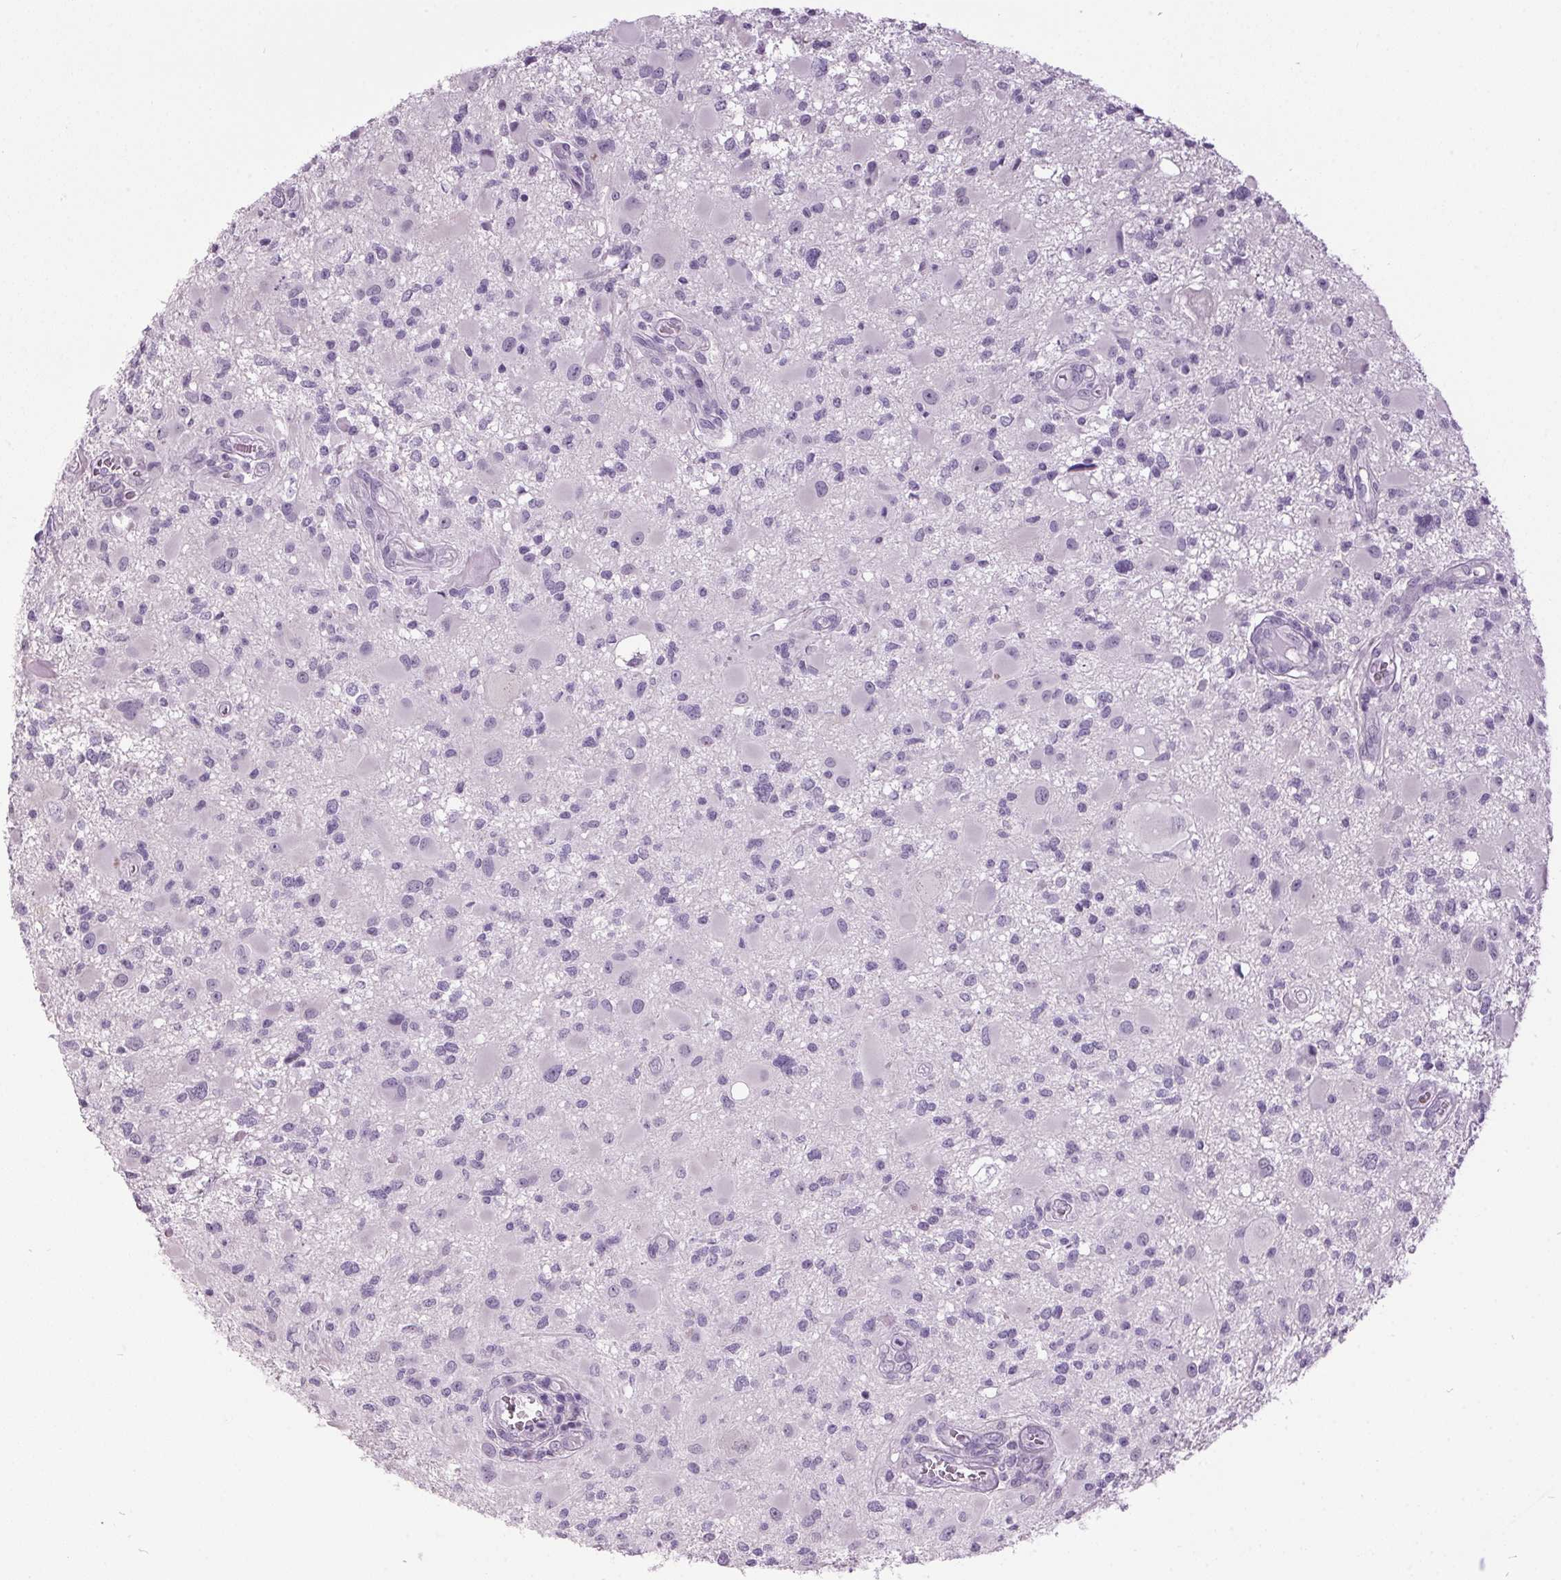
{"staining": {"intensity": "negative", "quantity": "none", "location": "none"}, "tissue": "glioma", "cell_type": "Tumor cells", "image_type": "cancer", "snomed": [{"axis": "morphology", "description": "Glioma, malignant, High grade"}, {"axis": "topography", "description": "Brain"}], "caption": "There is no significant staining in tumor cells of malignant high-grade glioma.", "gene": "ODAD2", "patient": {"sex": "male", "age": 54}}